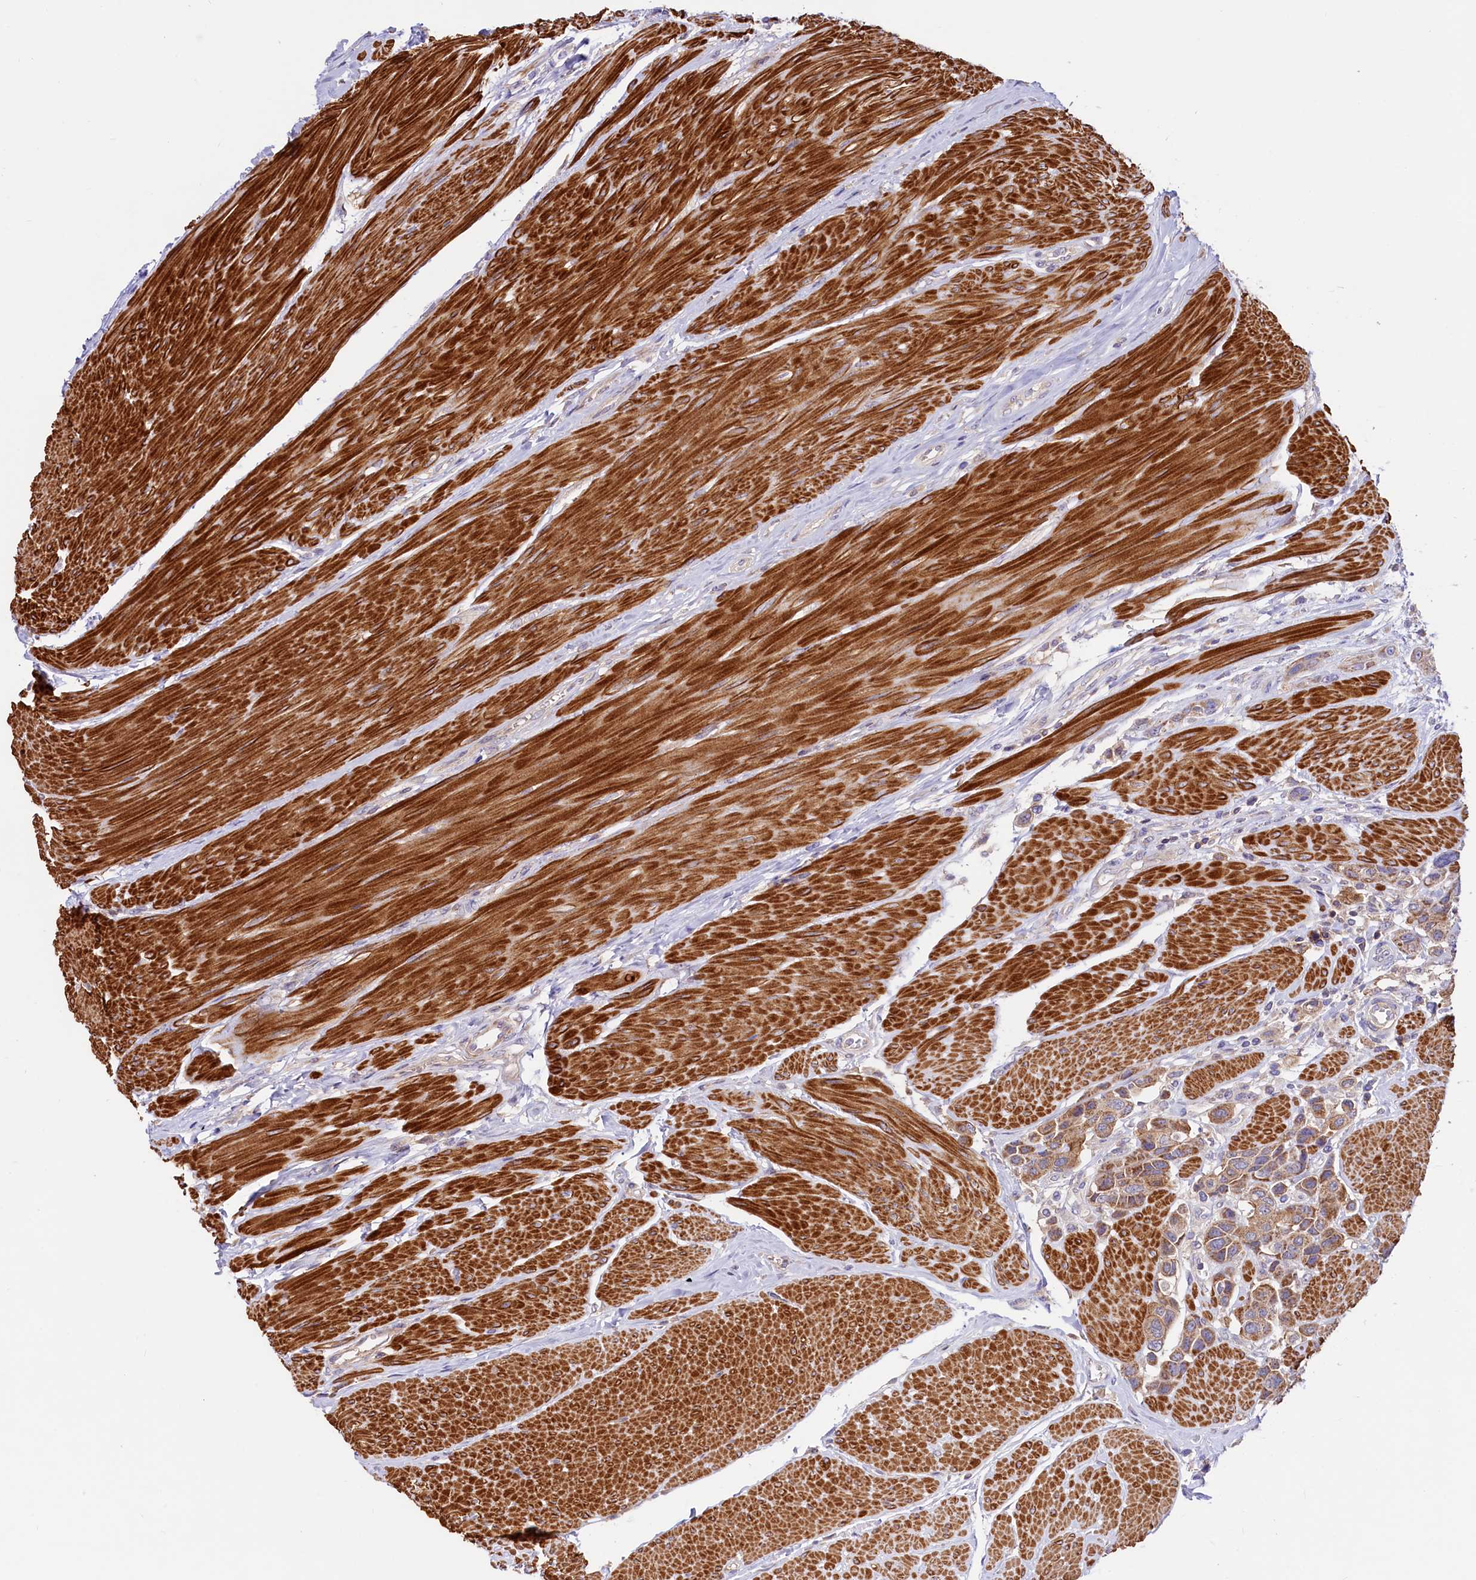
{"staining": {"intensity": "moderate", "quantity": ">75%", "location": "cytoplasmic/membranous"}, "tissue": "urothelial cancer", "cell_type": "Tumor cells", "image_type": "cancer", "snomed": [{"axis": "morphology", "description": "Urothelial carcinoma, High grade"}, {"axis": "topography", "description": "Urinary bladder"}], "caption": "IHC (DAB (3,3'-diaminobenzidine)) staining of urothelial cancer reveals moderate cytoplasmic/membranous protein expression in approximately >75% of tumor cells. Immunohistochemistry (ihc) stains the protein of interest in brown and the nuclei are stained blue.", "gene": "CIAO3", "patient": {"sex": "male", "age": 50}}